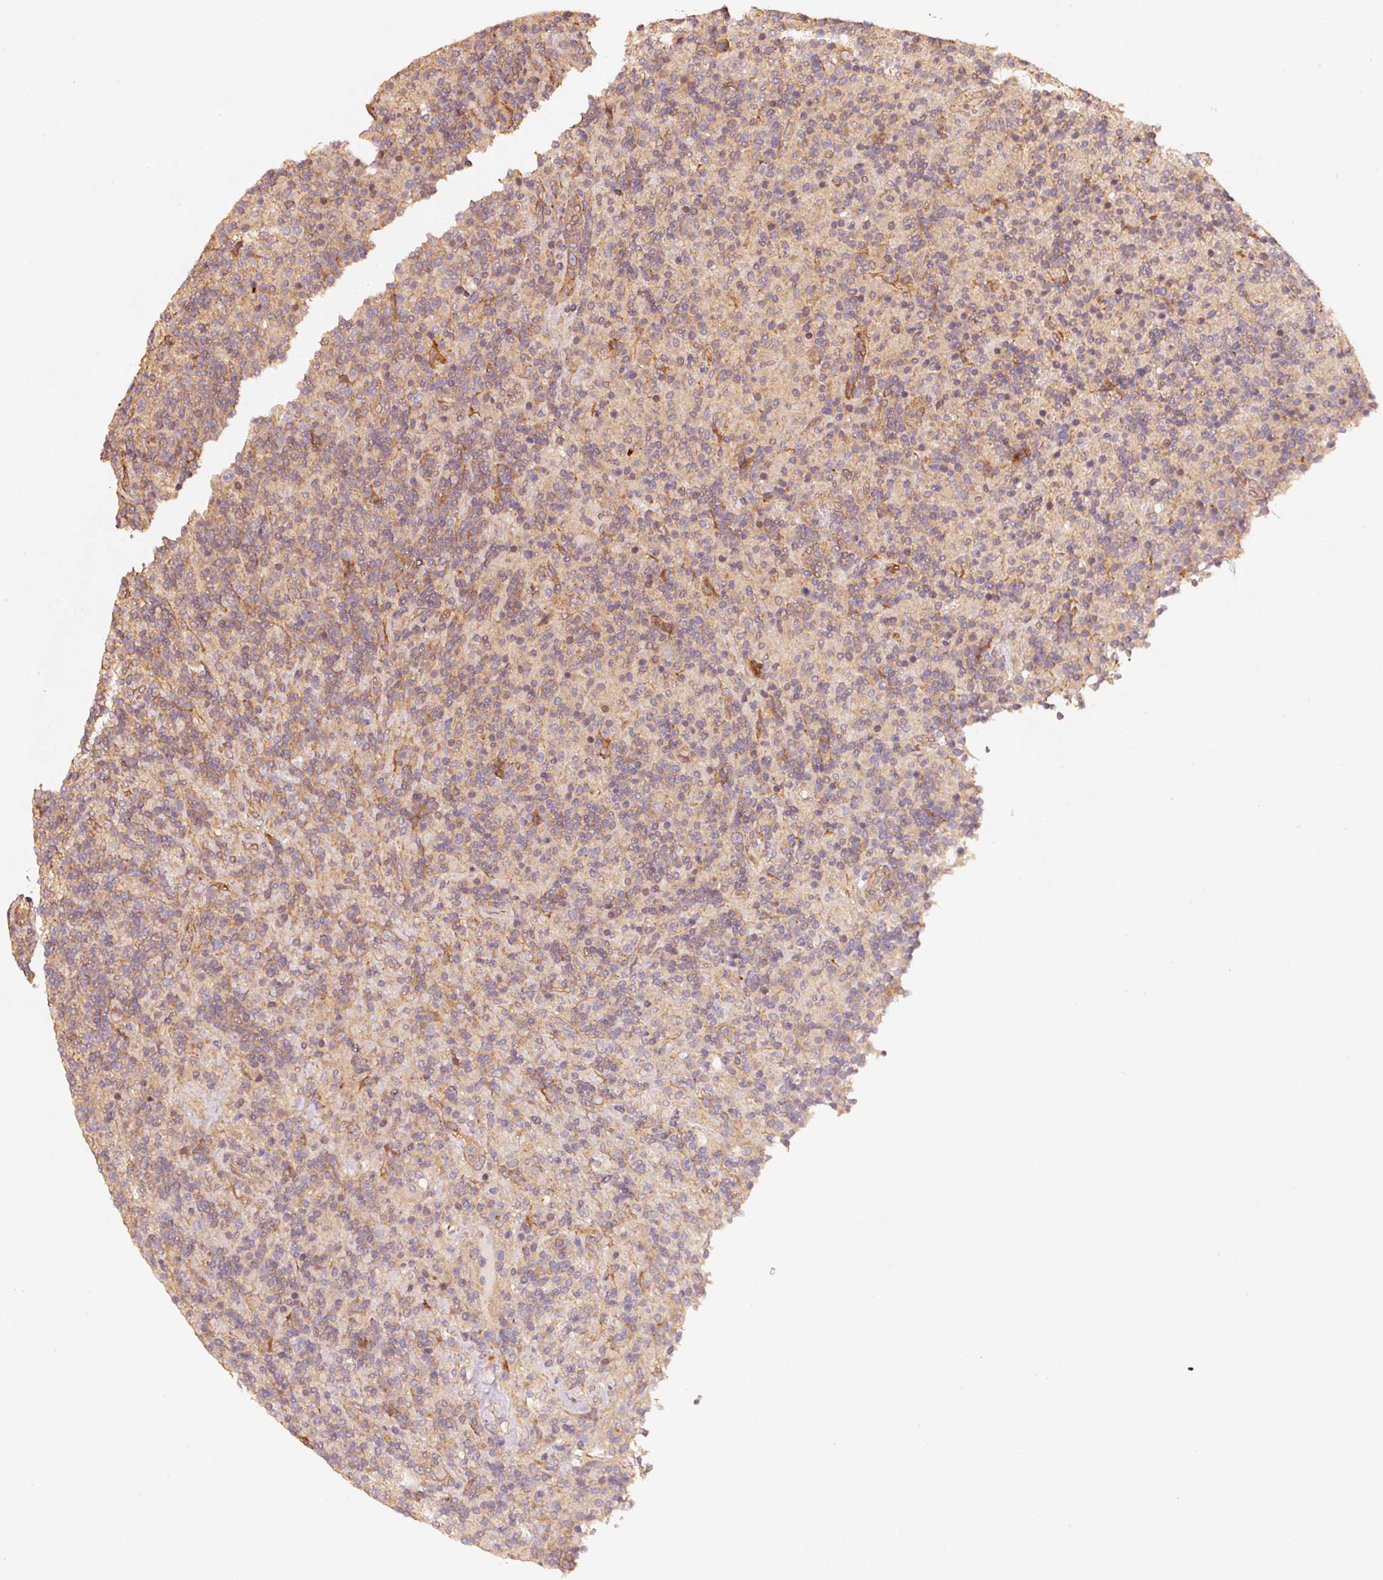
{"staining": {"intensity": "negative", "quantity": "none", "location": "none"}, "tissue": "lymphoma", "cell_type": "Tumor cells", "image_type": "cancer", "snomed": [{"axis": "morphology", "description": "Hodgkin's disease, NOS"}, {"axis": "topography", "description": "Lymph node"}], "caption": "Human lymphoma stained for a protein using immunohistochemistry (IHC) shows no staining in tumor cells.", "gene": "CEP95", "patient": {"sex": "male", "age": 70}}